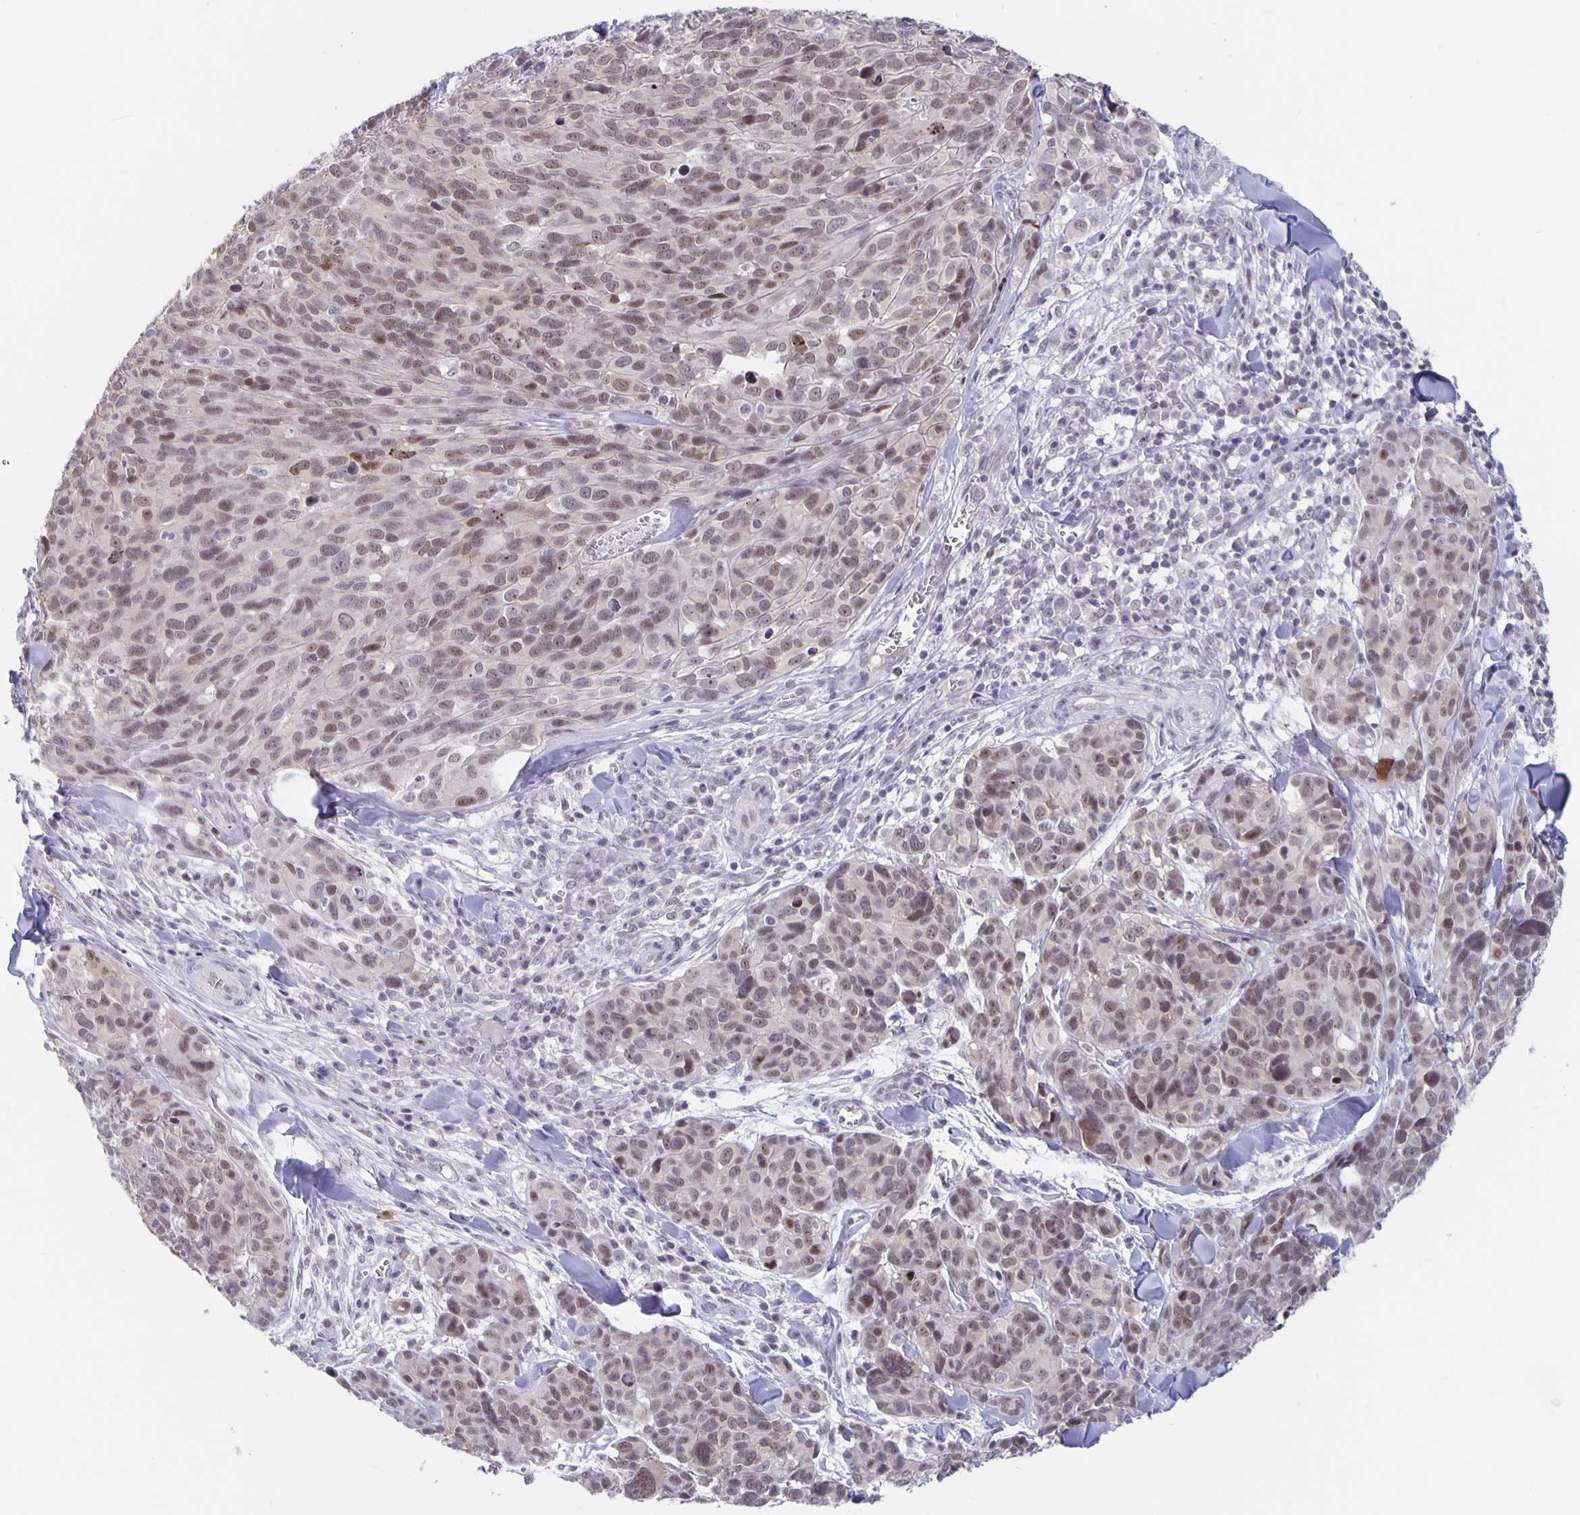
{"staining": {"intensity": "moderate", "quantity": ">75%", "location": "nuclear"}, "tissue": "melanoma", "cell_type": "Tumor cells", "image_type": "cancer", "snomed": [{"axis": "morphology", "description": "Malignant melanoma, NOS"}, {"axis": "topography", "description": "Skin"}], "caption": "High-power microscopy captured an immunohistochemistry photomicrograph of malignant melanoma, revealing moderate nuclear positivity in about >75% of tumor cells. Immunohistochemistry stains the protein of interest in brown and the nuclei are stained blue.", "gene": "ZNF691", "patient": {"sex": "male", "age": 51}}